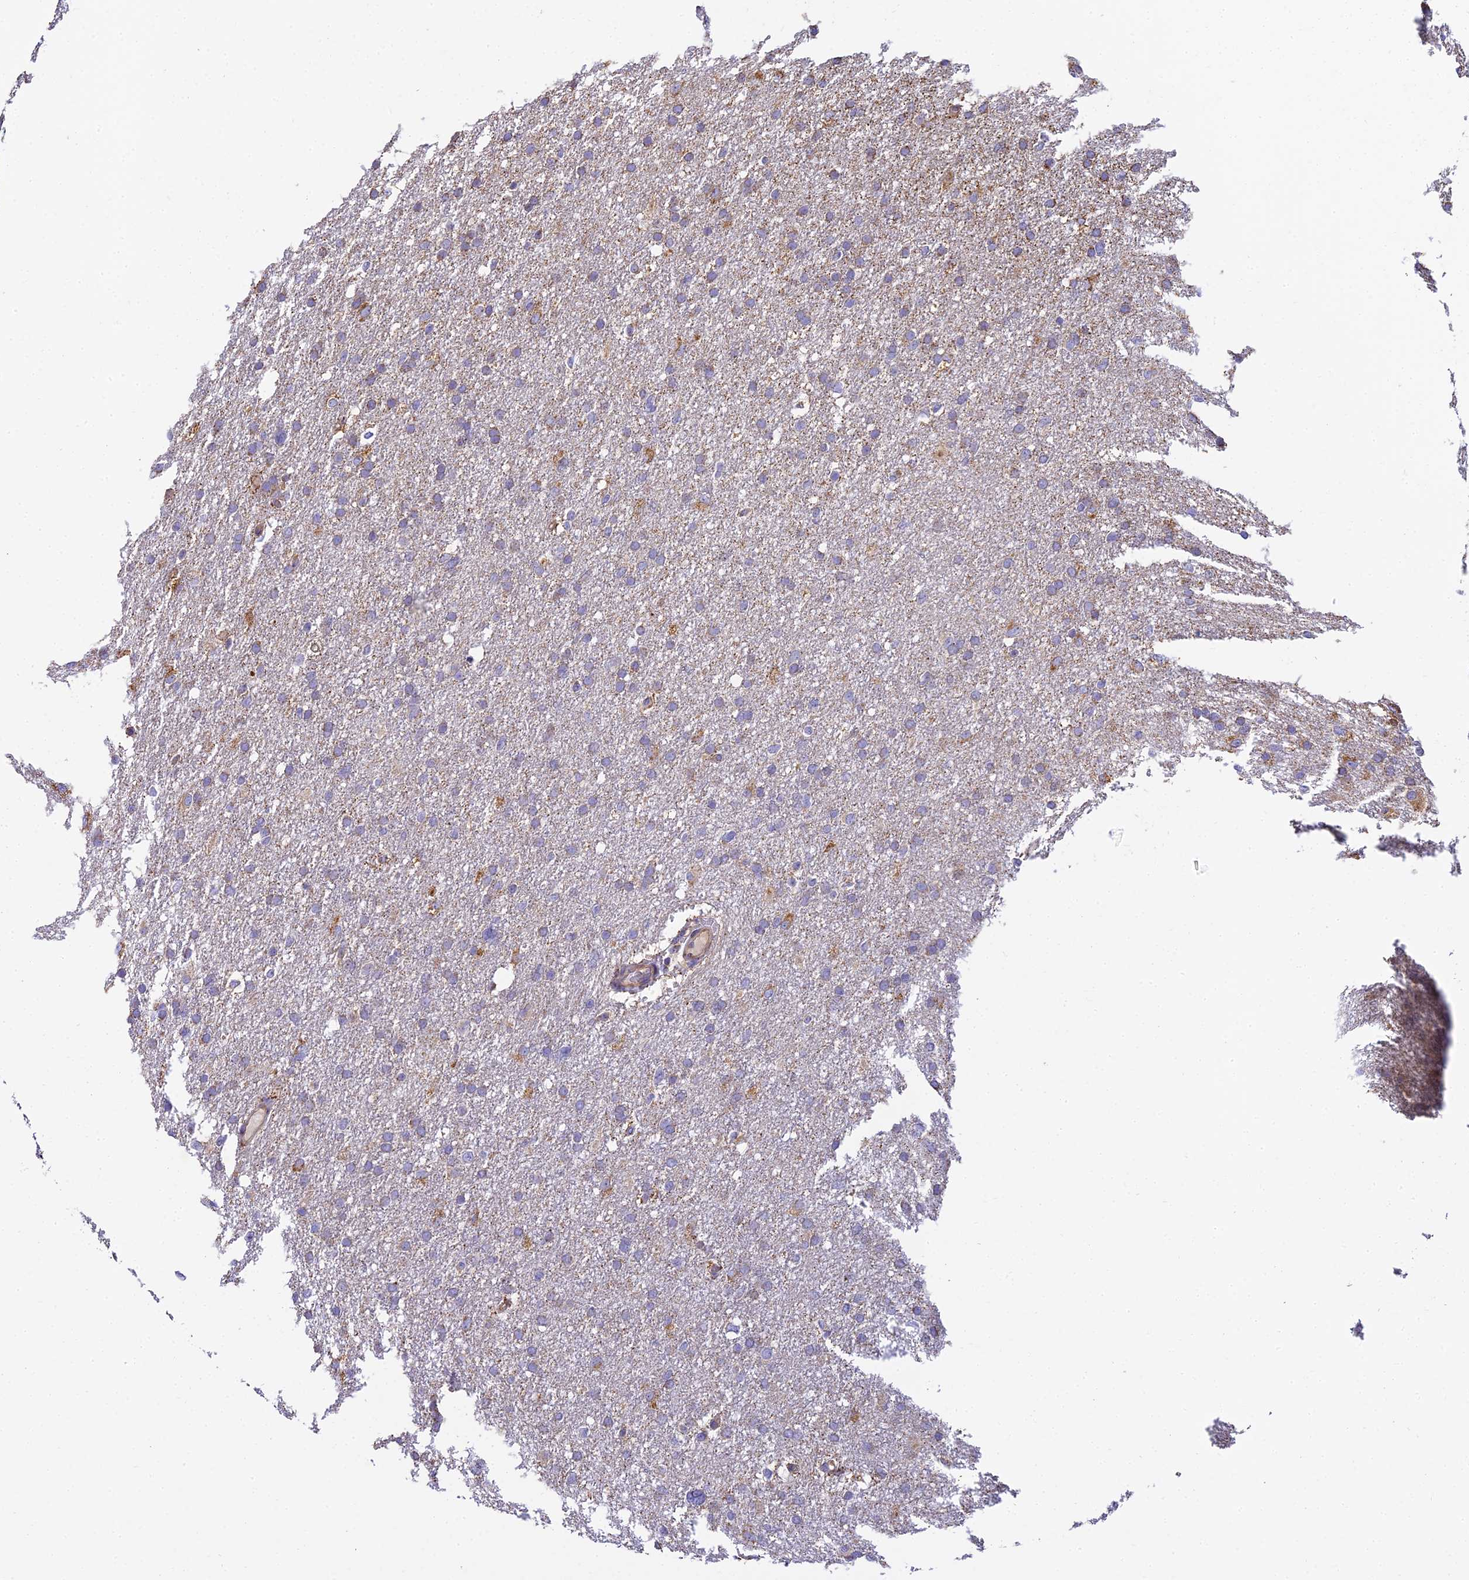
{"staining": {"intensity": "weak", "quantity": "25%-75%", "location": "cytoplasmic/membranous"}, "tissue": "glioma", "cell_type": "Tumor cells", "image_type": "cancer", "snomed": [{"axis": "morphology", "description": "Glioma, malignant, High grade"}, {"axis": "topography", "description": "Cerebral cortex"}], "caption": "Immunohistochemical staining of glioma shows weak cytoplasmic/membranous protein positivity in approximately 25%-75% of tumor cells. The staining was performed using DAB (3,3'-diaminobenzidine) to visualize the protein expression in brown, while the nuclei were stained in blue with hematoxylin (Magnification: 20x).", "gene": "CLCN7", "patient": {"sex": "female", "age": 36}}